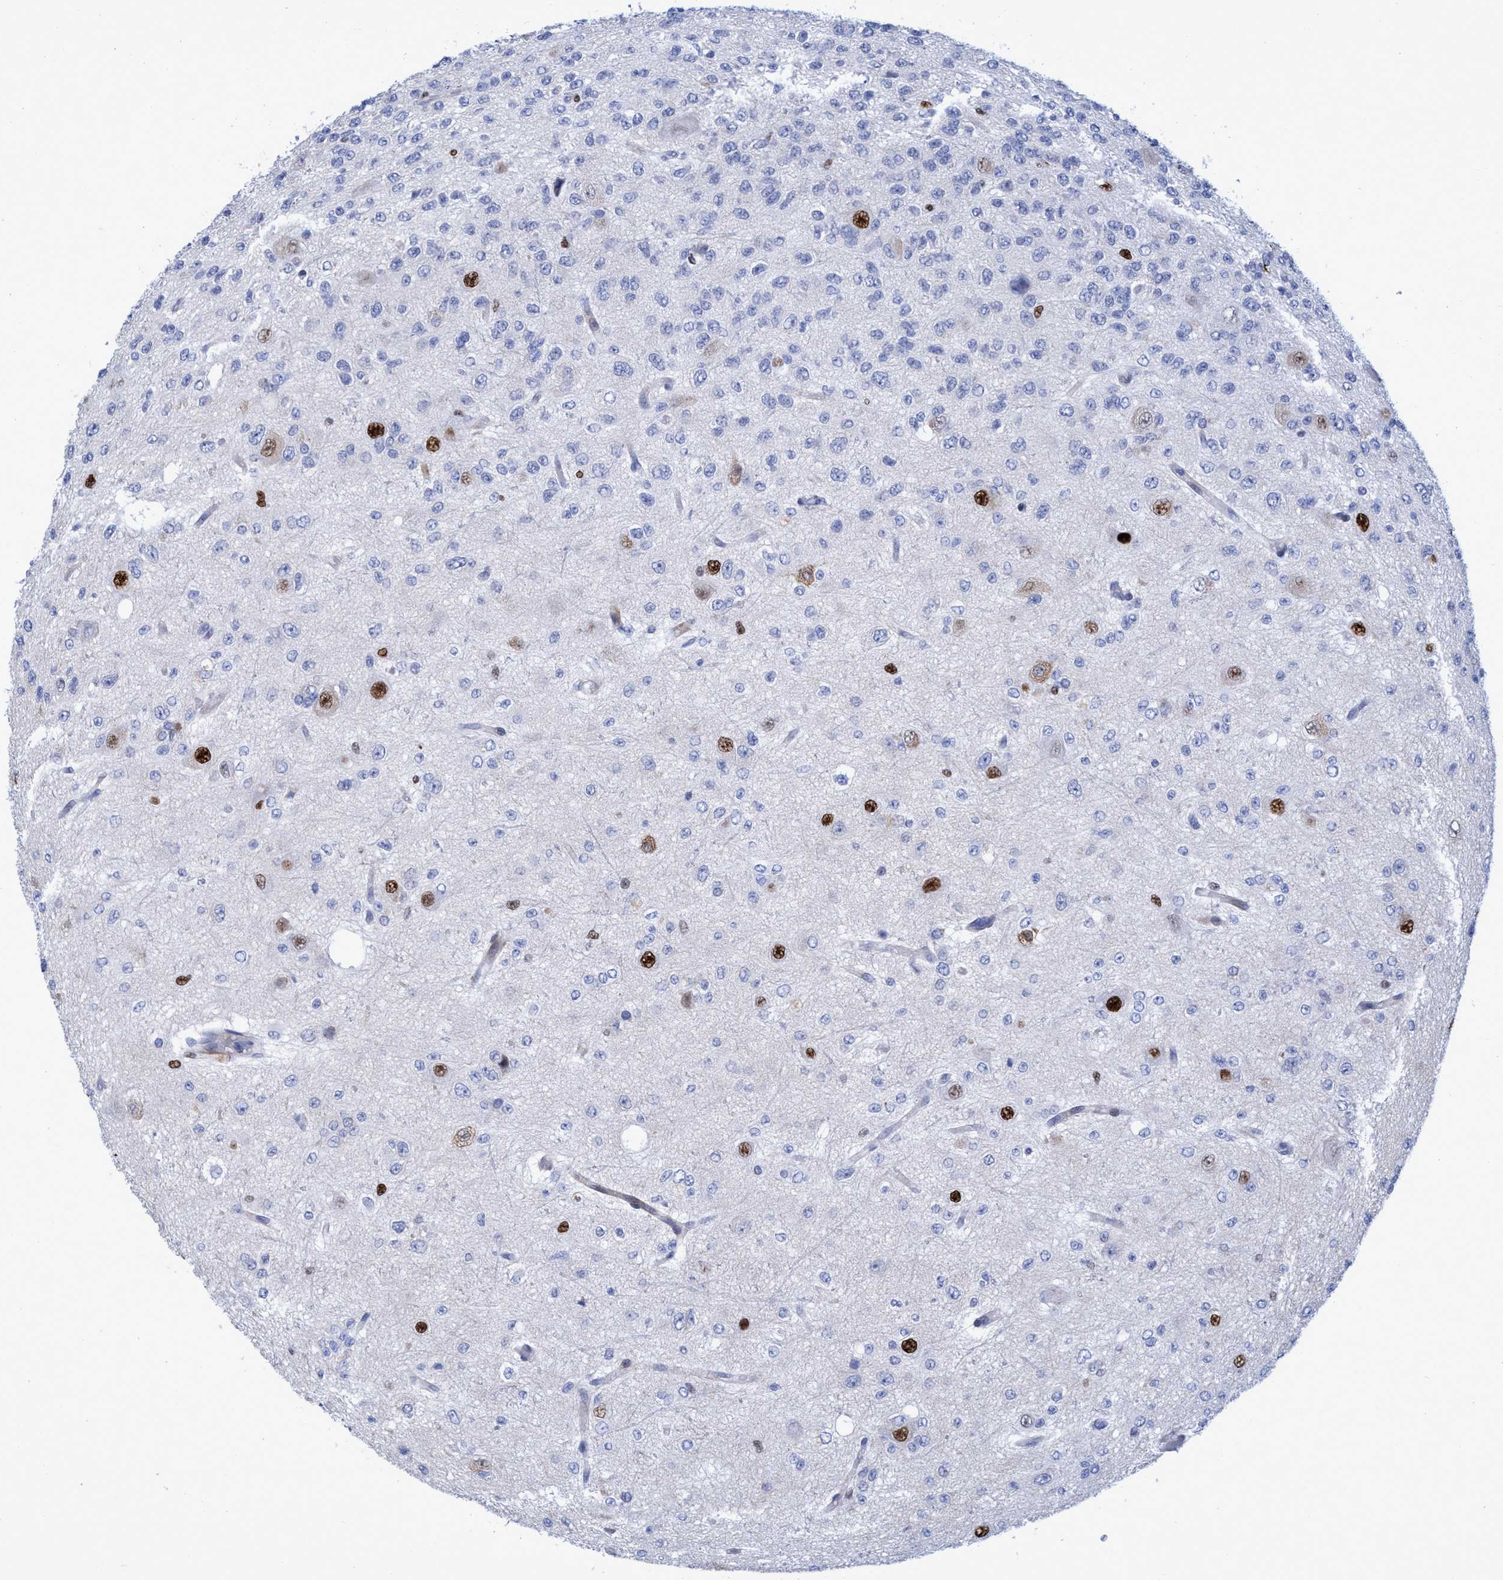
{"staining": {"intensity": "strong", "quantity": "<25%", "location": "nuclear"}, "tissue": "glioma", "cell_type": "Tumor cells", "image_type": "cancer", "snomed": [{"axis": "morphology", "description": "Glioma, malignant, High grade"}, {"axis": "topography", "description": "pancreas cauda"}], "caption": "IHC staining of glioma, which shows medium levels of strong nuclear positivity in approximately <25% of tumor cells indicating strong nuclear protein staining. The staining was performed using DAB (3,3'-diaminobenzidine) (brown) for protein detection and nuclei were counterstained in hematoxylin (blue).", "gene": "R3HCC1", "patient": {"sex": "male", "age": 60}}